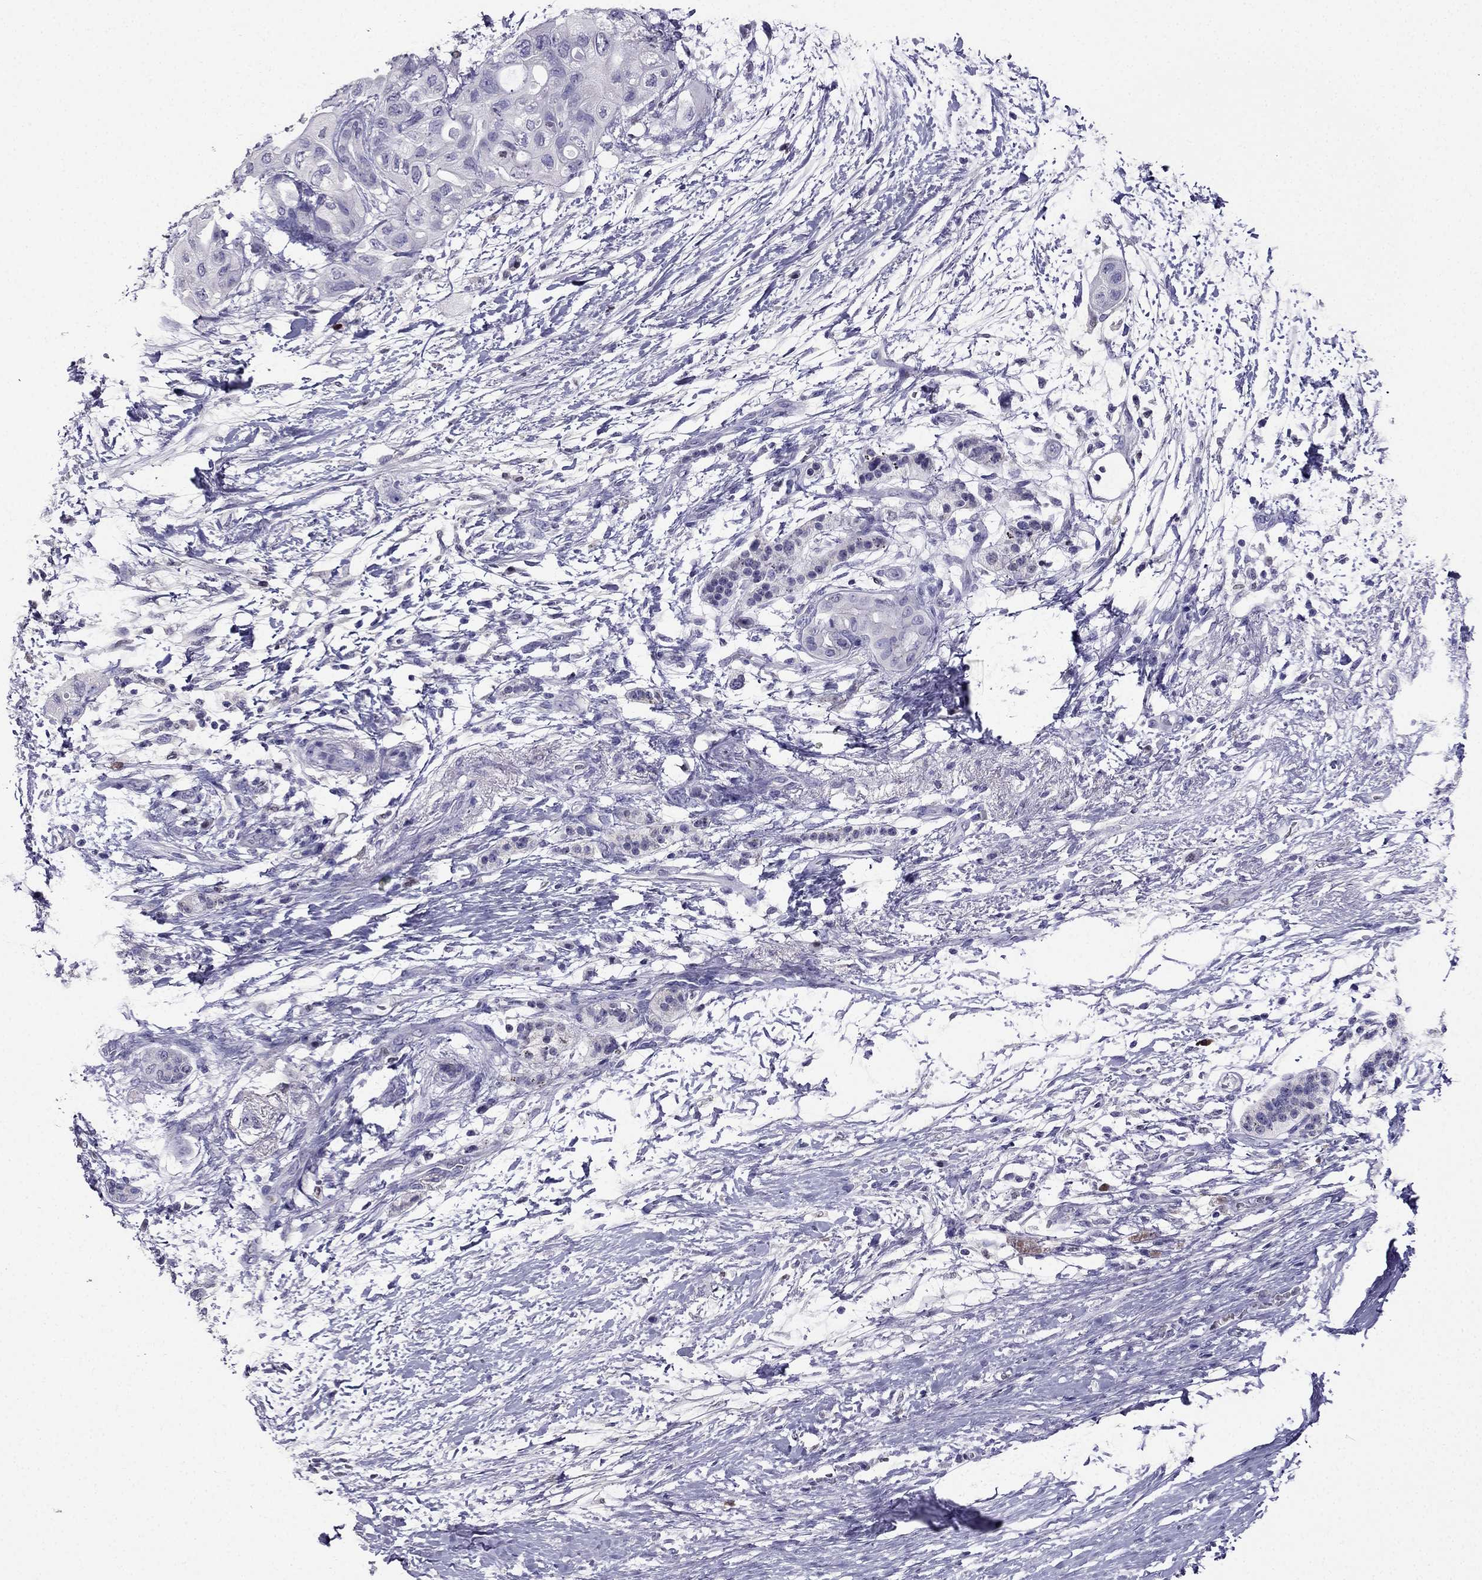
{"staining": {"intensity": "negative", "quantity": "none", "location": "none"}, "tissue": "pancreatic cancer", "cell_type": "Tumor cells", "image_type": "cancer", "snomed": [{"axis": "morphology", "description": "Adenocarcinoma, NOS"}, {"axis": "topography", "description": "Pancreas"}], "caption": "Tumor cells are negative for protein expression in human pancreatic cancer.", "gene": "ARID3A", "patient": {"sex": "female", "age": 72}}